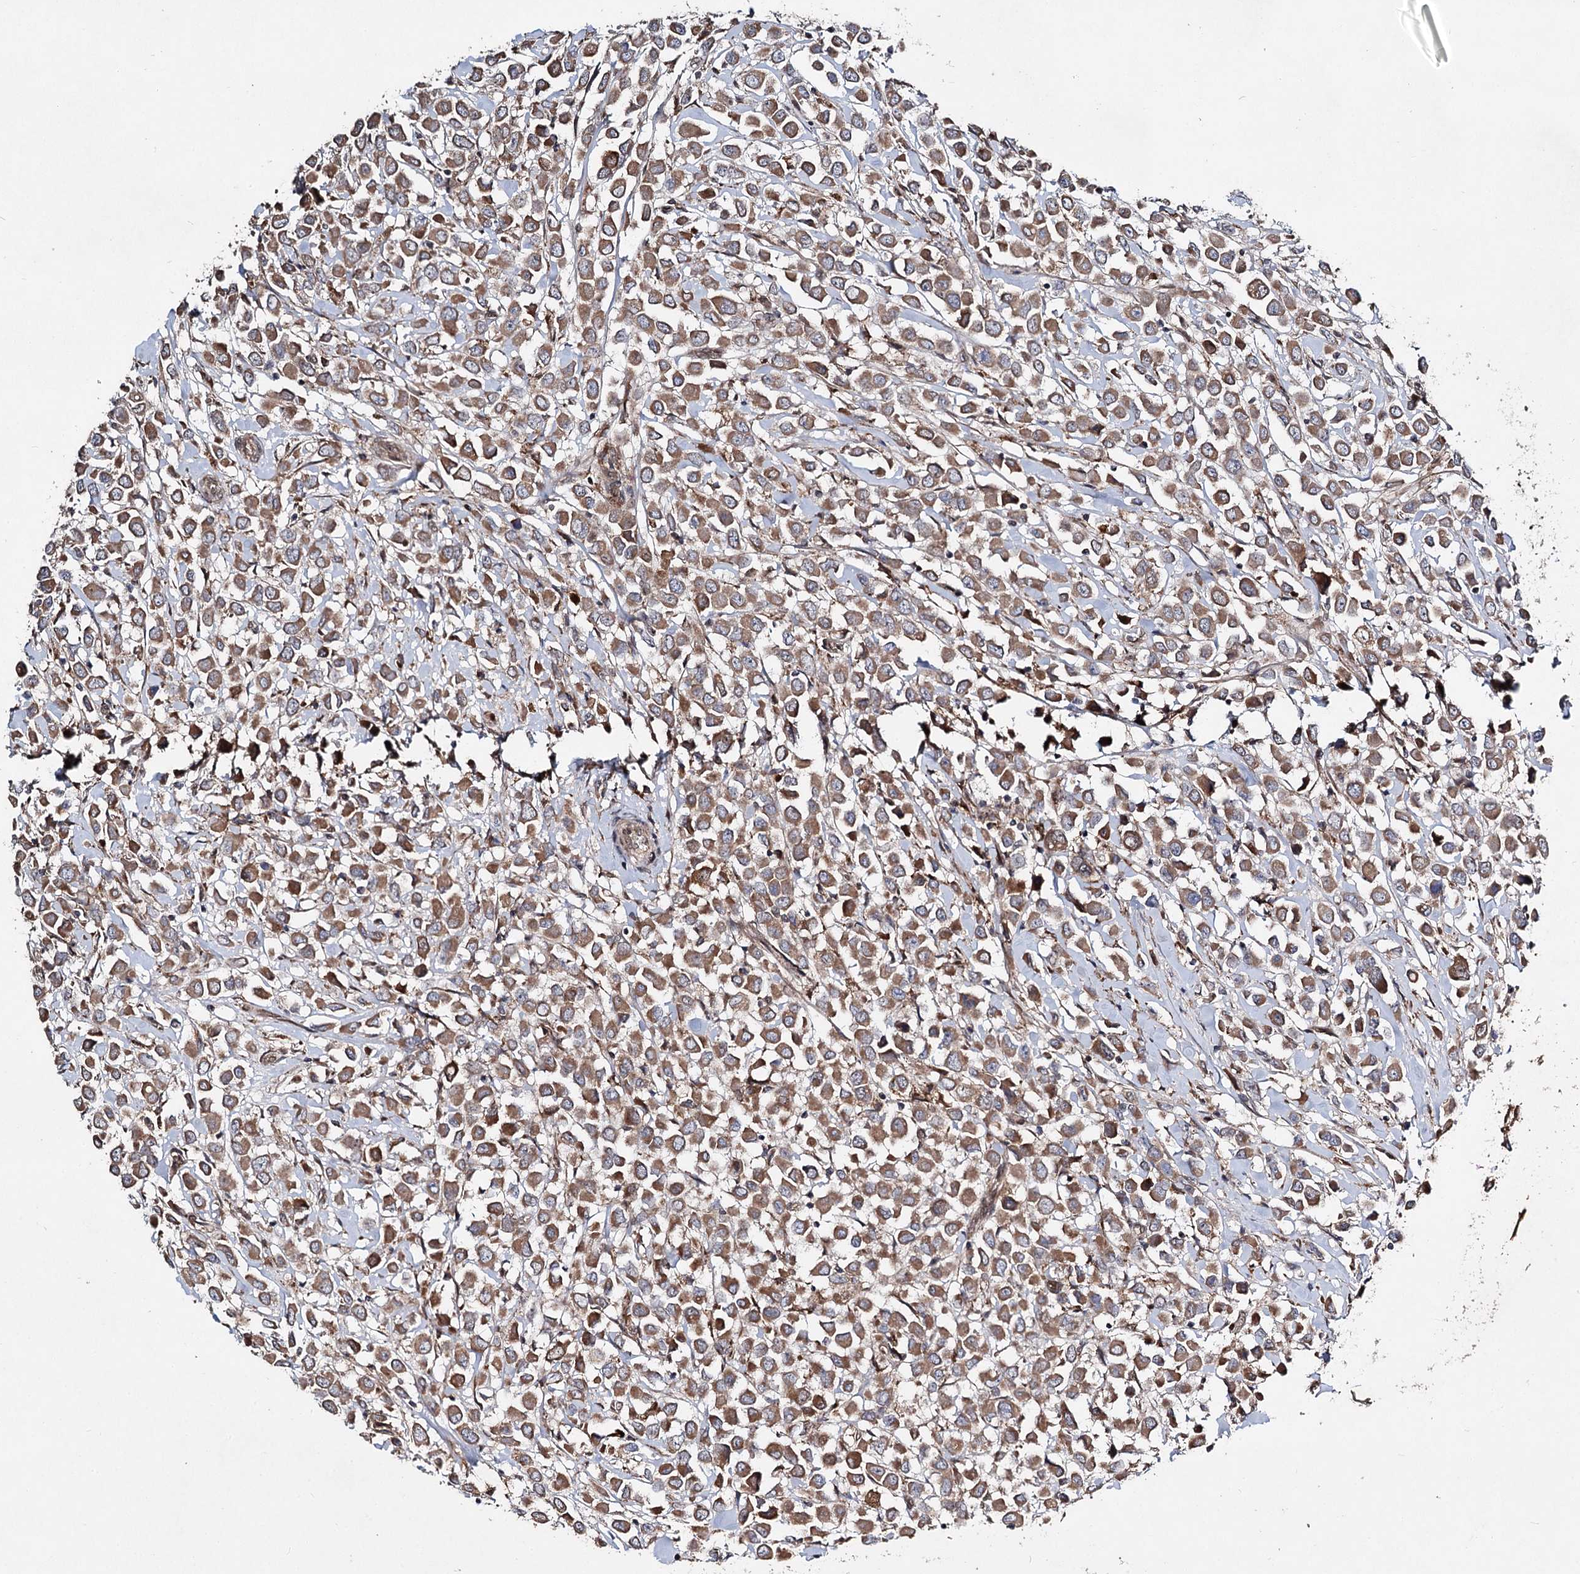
{"staining": {"intensity": "moderate", "quantity": ">75%", "location": "cytoplasmic/membranous"}, "tissue": "breast cancer", "cell_type": "Tumor cells", "image_type": "cancer", "snomed": [{"axis": "morphology", "description": "Duct carcinoma"}, {"axis": "topography", "description": "Breast"}], "caption": "Protein staining of breast invasive ductal carcinoma tissue shows moderate cytoplasmic/membranous expression in approximately >75% of tumor cells. Immunohistochemistry stains the protein in brown and the nuclei are stained blue.", "gene": "MSANTD2", "patient": {"sex": "female", "age": 61}}